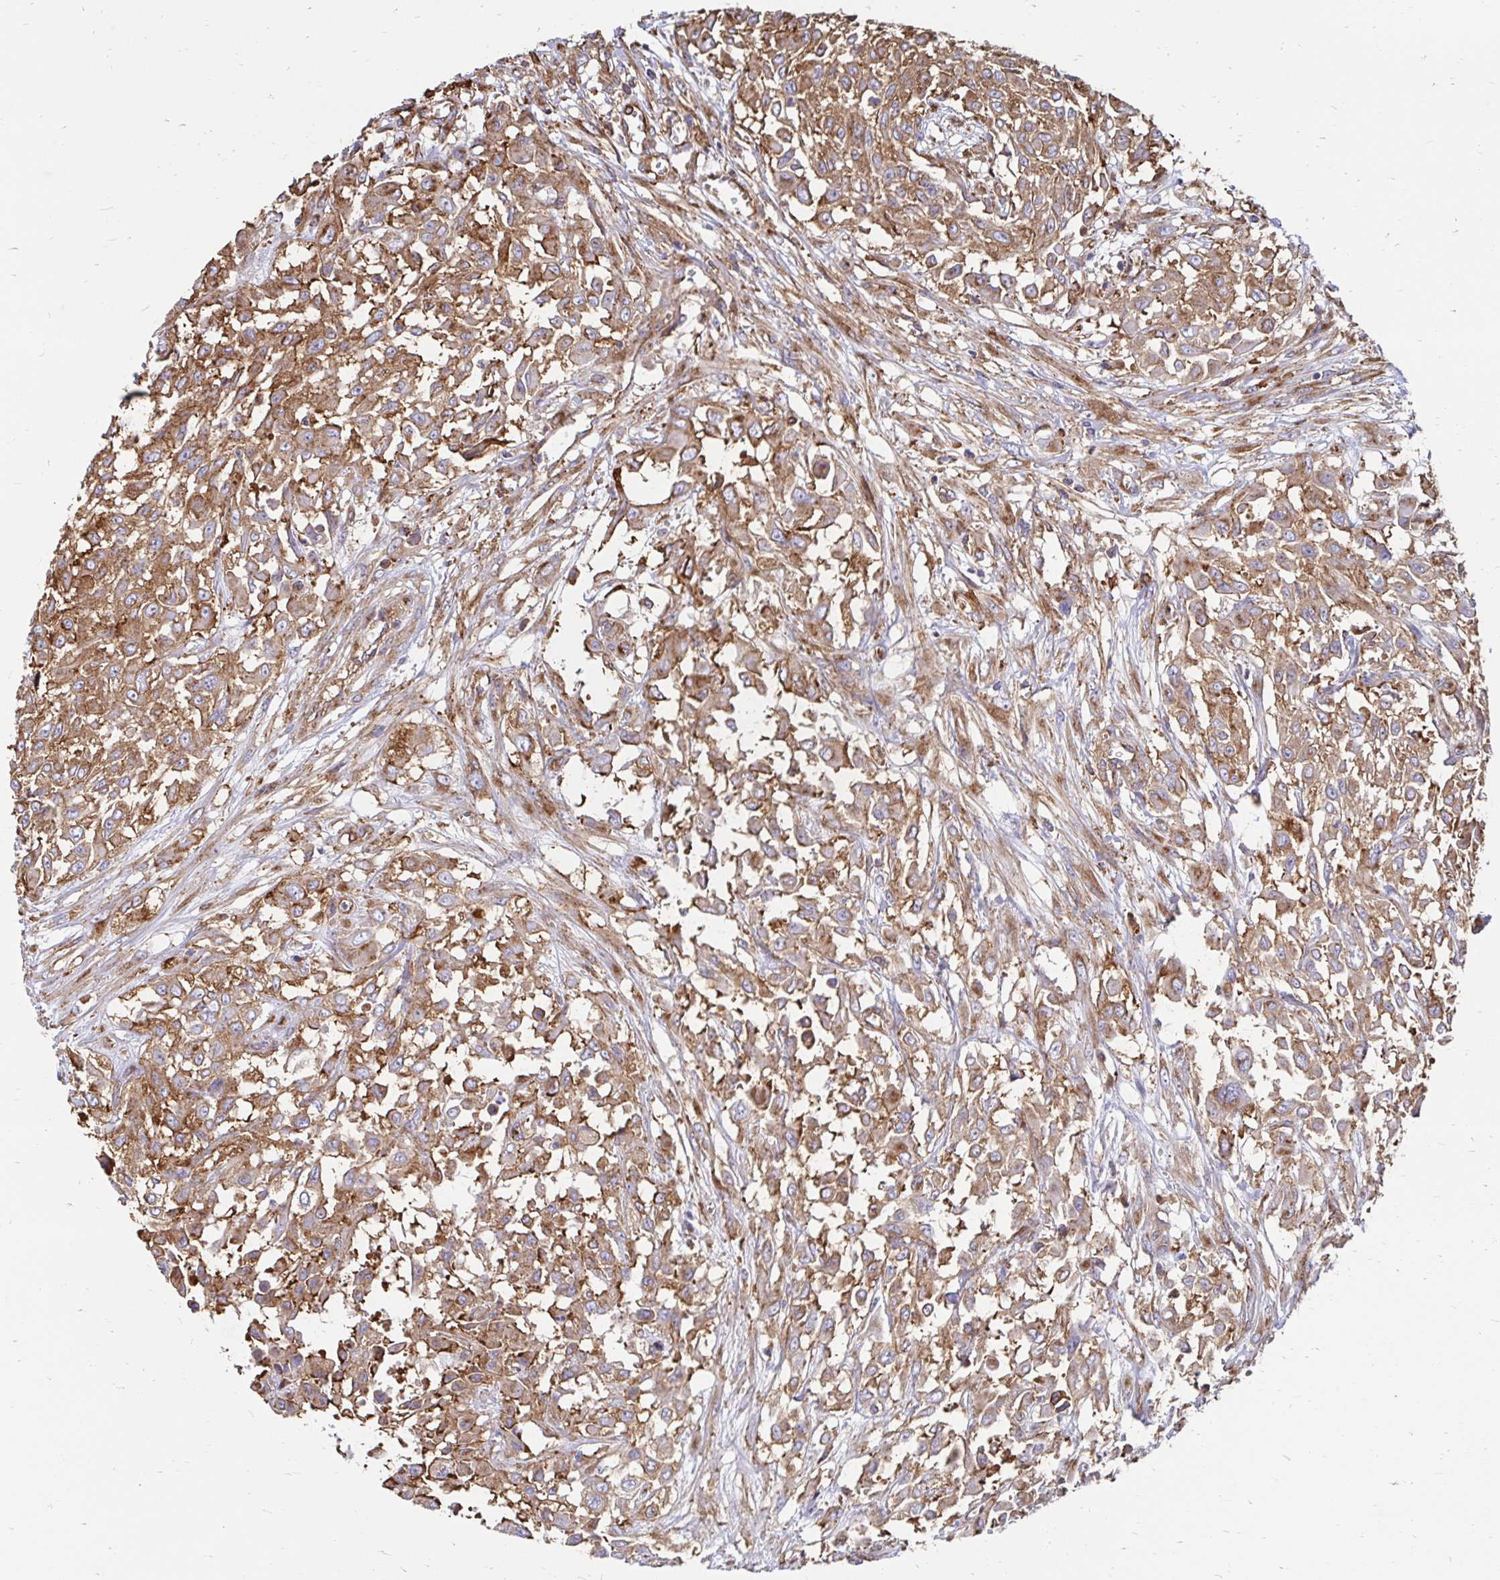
{"staining": {"intensity": "moderate", "quantity": ">75%", "location": "cytoplasmic/membranous"}, "tissue": "urothelial cancer", "cell_type": "Tumor cells", "image_type": "cancer", "snomed": [{"axis": "morphology", "description": "Urothelial carcinoma, High grade"}, {"axis": "topography", "description": "Urinary bladder"}], "caption": "Protein staining shows moderate cytoplasmic/membranous positivity in approximately >75% of tumor cells in urothelial cancer. The protein is shown in brown color, while the nuclei are stained blue.", "gene": "CLTC", "patient": {"sex": "male", "age": 57}}